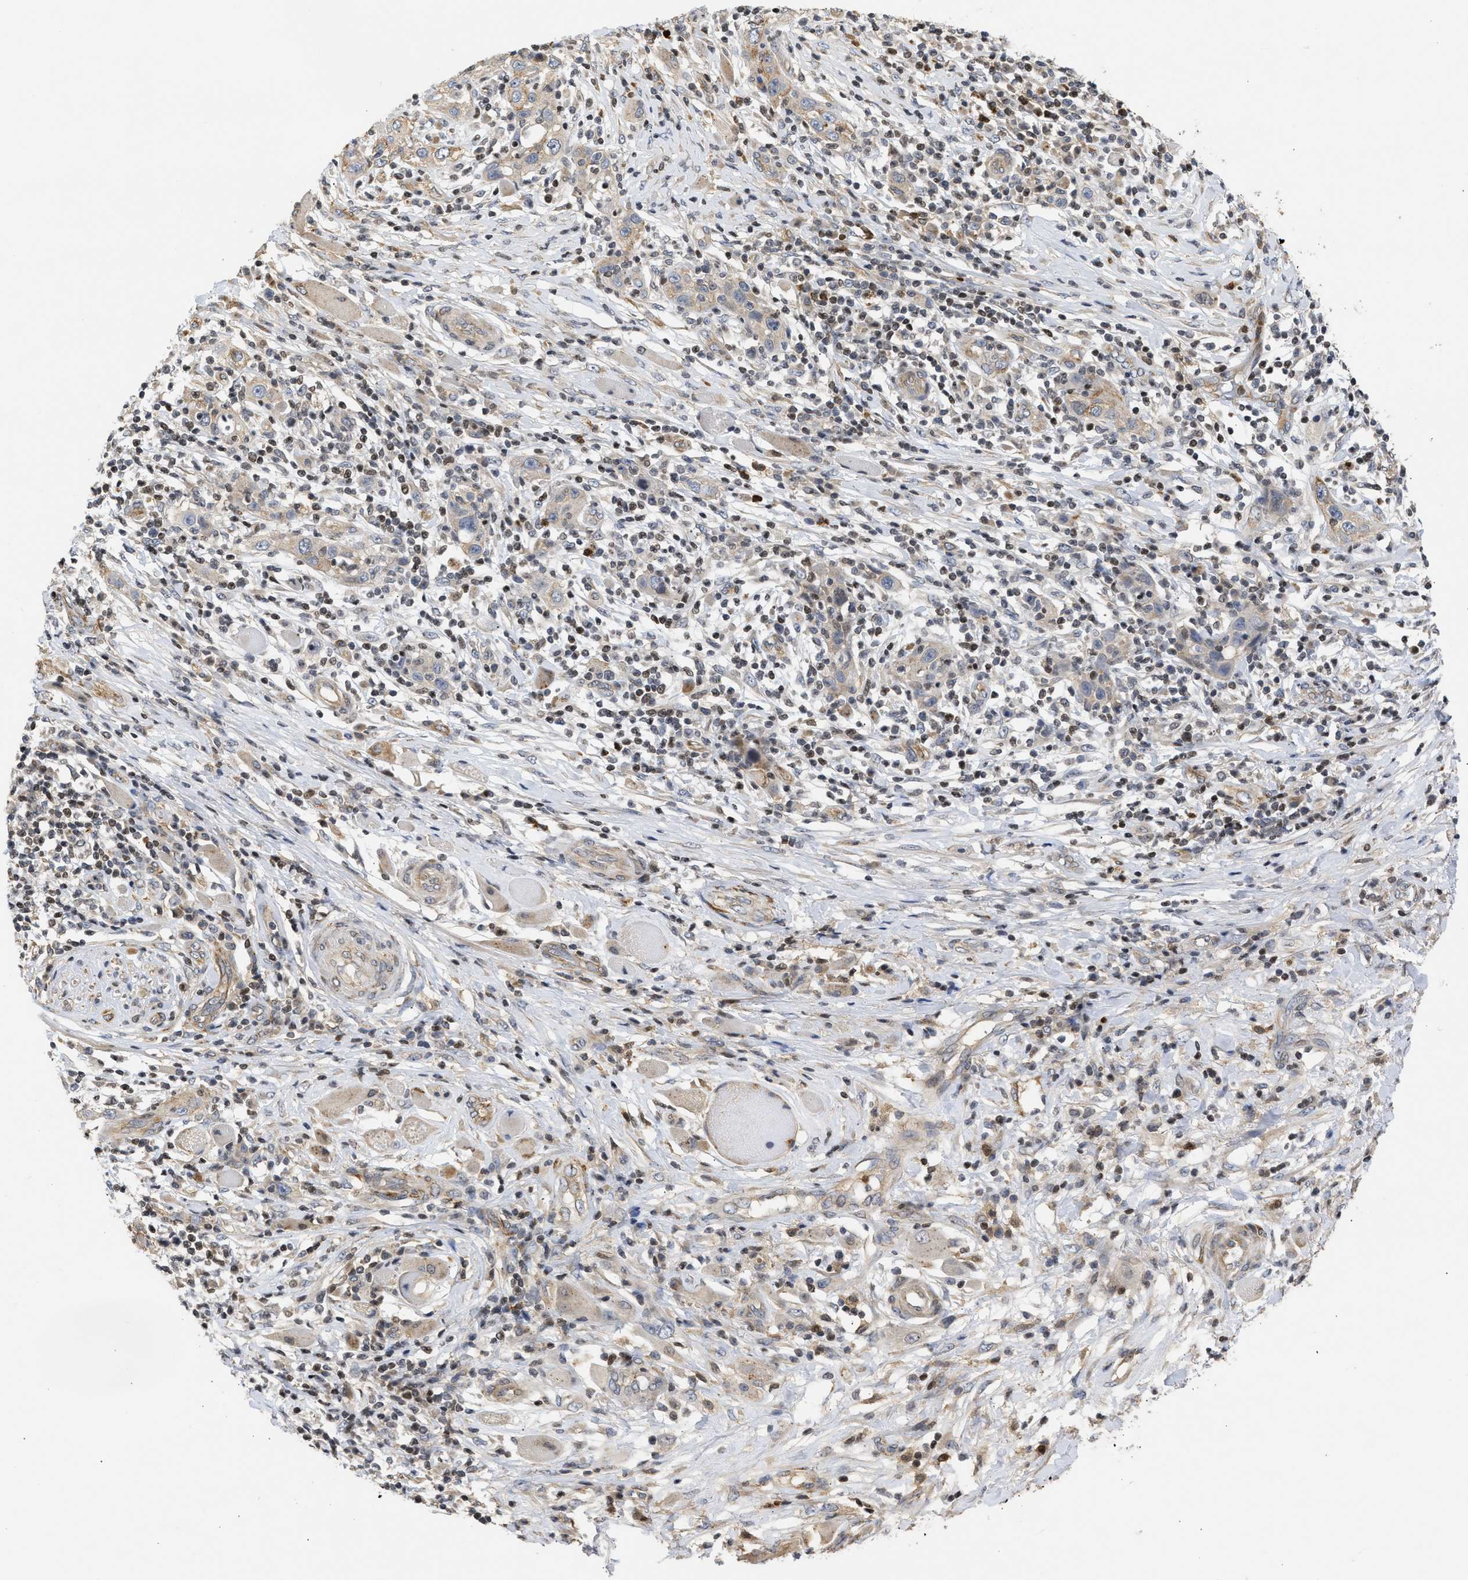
{"staining": {"intensity": "weak", "quantity": "25%-75%", "location": "cytoplasmic/membranous"}, "tissue": "skin cancer", "cell_type": "Tumor cells", "image_type": "cancer", "snomed": [{"axis": "morphology", "description": "Squamous cell carcinoma, NOS"}, {"axis": "topography", "description": "Skin"}], "caption": "Weak cytoplasmic/membranous protein positivity is appreciated in about 25%-75% of tumor cells in squamous cell carcinoma (skin).", "gene": "ENSG00000142539", "patient": {"sex": "female", "age": 88}}